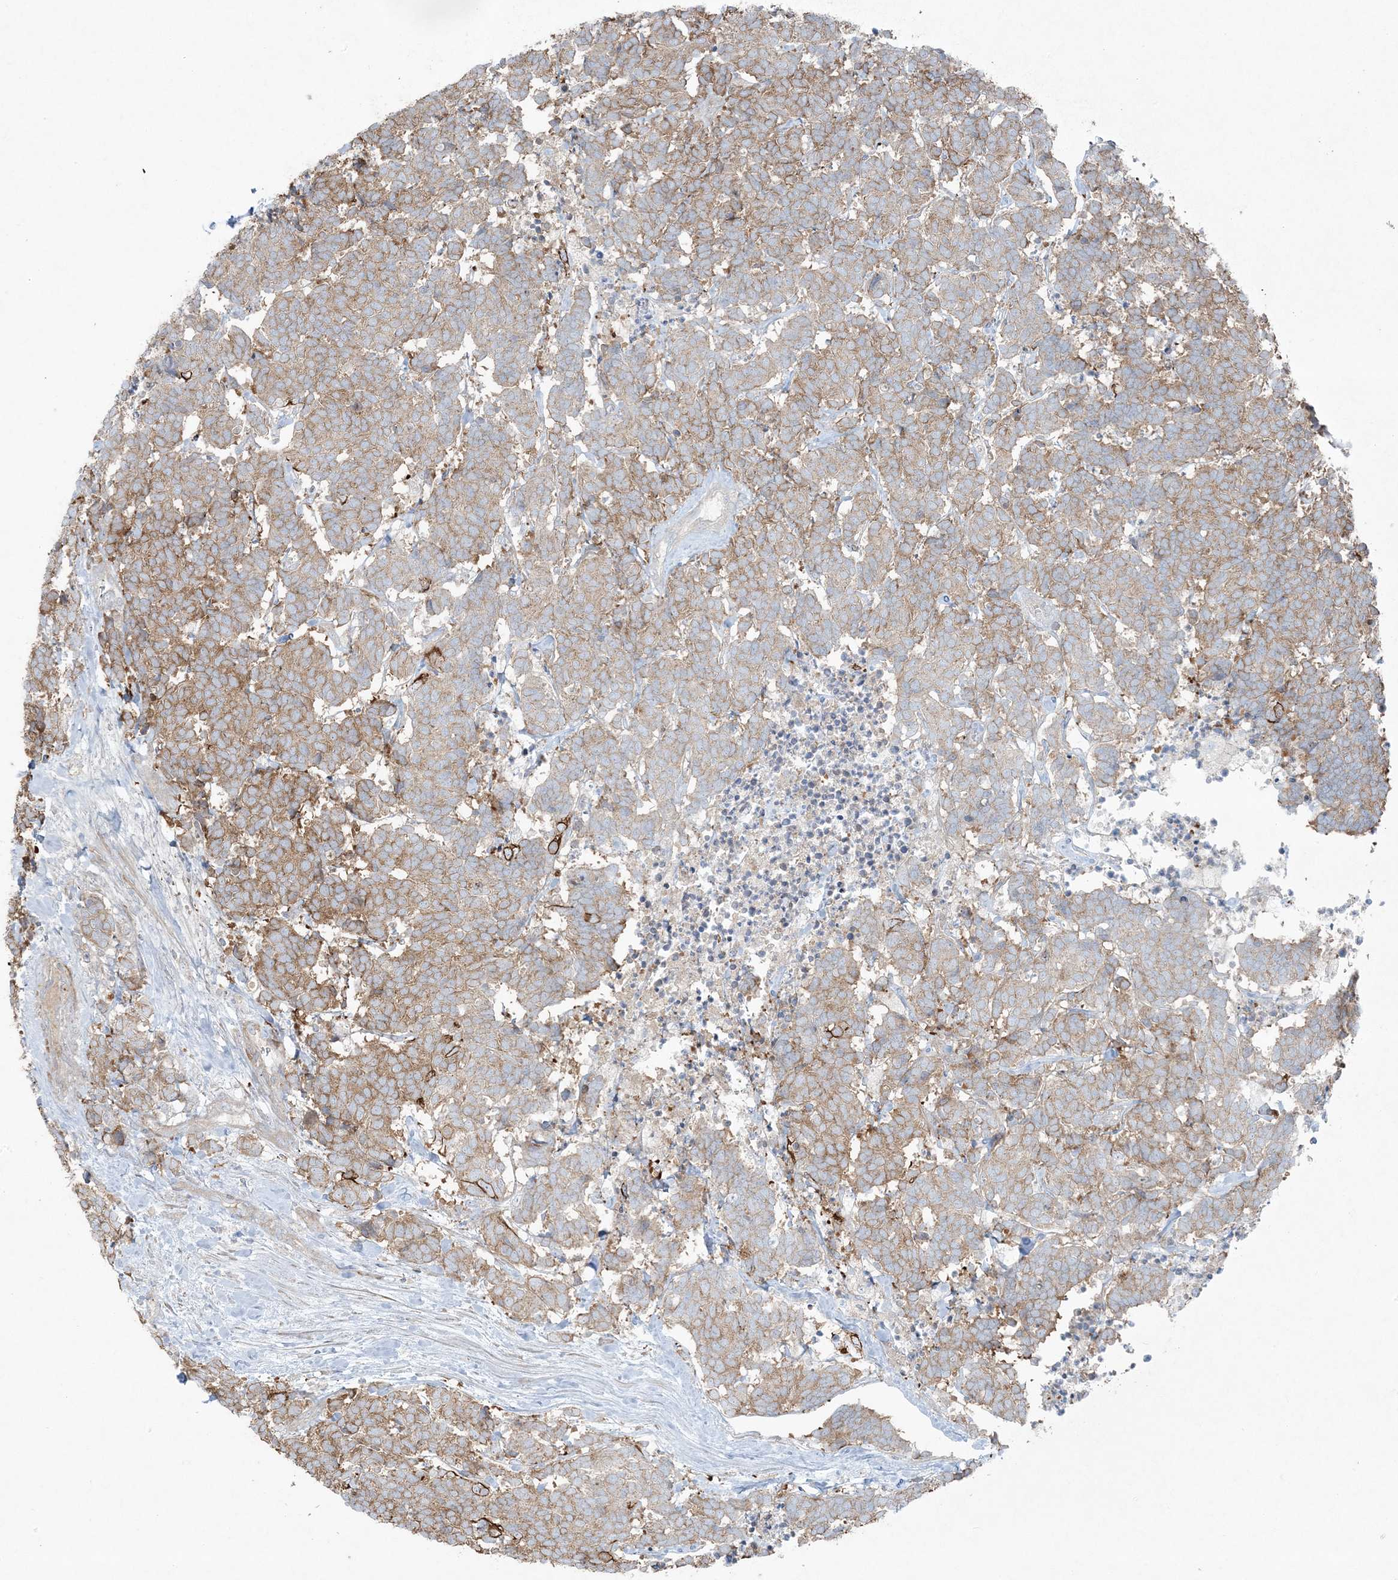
{"staining": {"intensity": "moderate", "quantity": ">75%", "location": "cytoplasmic/membranous"}, "tissue": "carcinoid", "cell_type": "Tumor cells", "image_type": "cancer", "snomed": [{"axis": "morphology", "description": "Carcinoma, NOS"}, {"axis": "morphology", "description": "Carcinoid, malignant, NOS"}, {"axis": "topography", "description": "Urinary bladder"}], "caption": "Human carcinoid stained for a protein (brown) displays moderate cytoplasmic/membranous positive staining in approximately >75% of tumor cells.", "gene": "PIK3R4", "patient": {"sex": "male", "age": 57}}